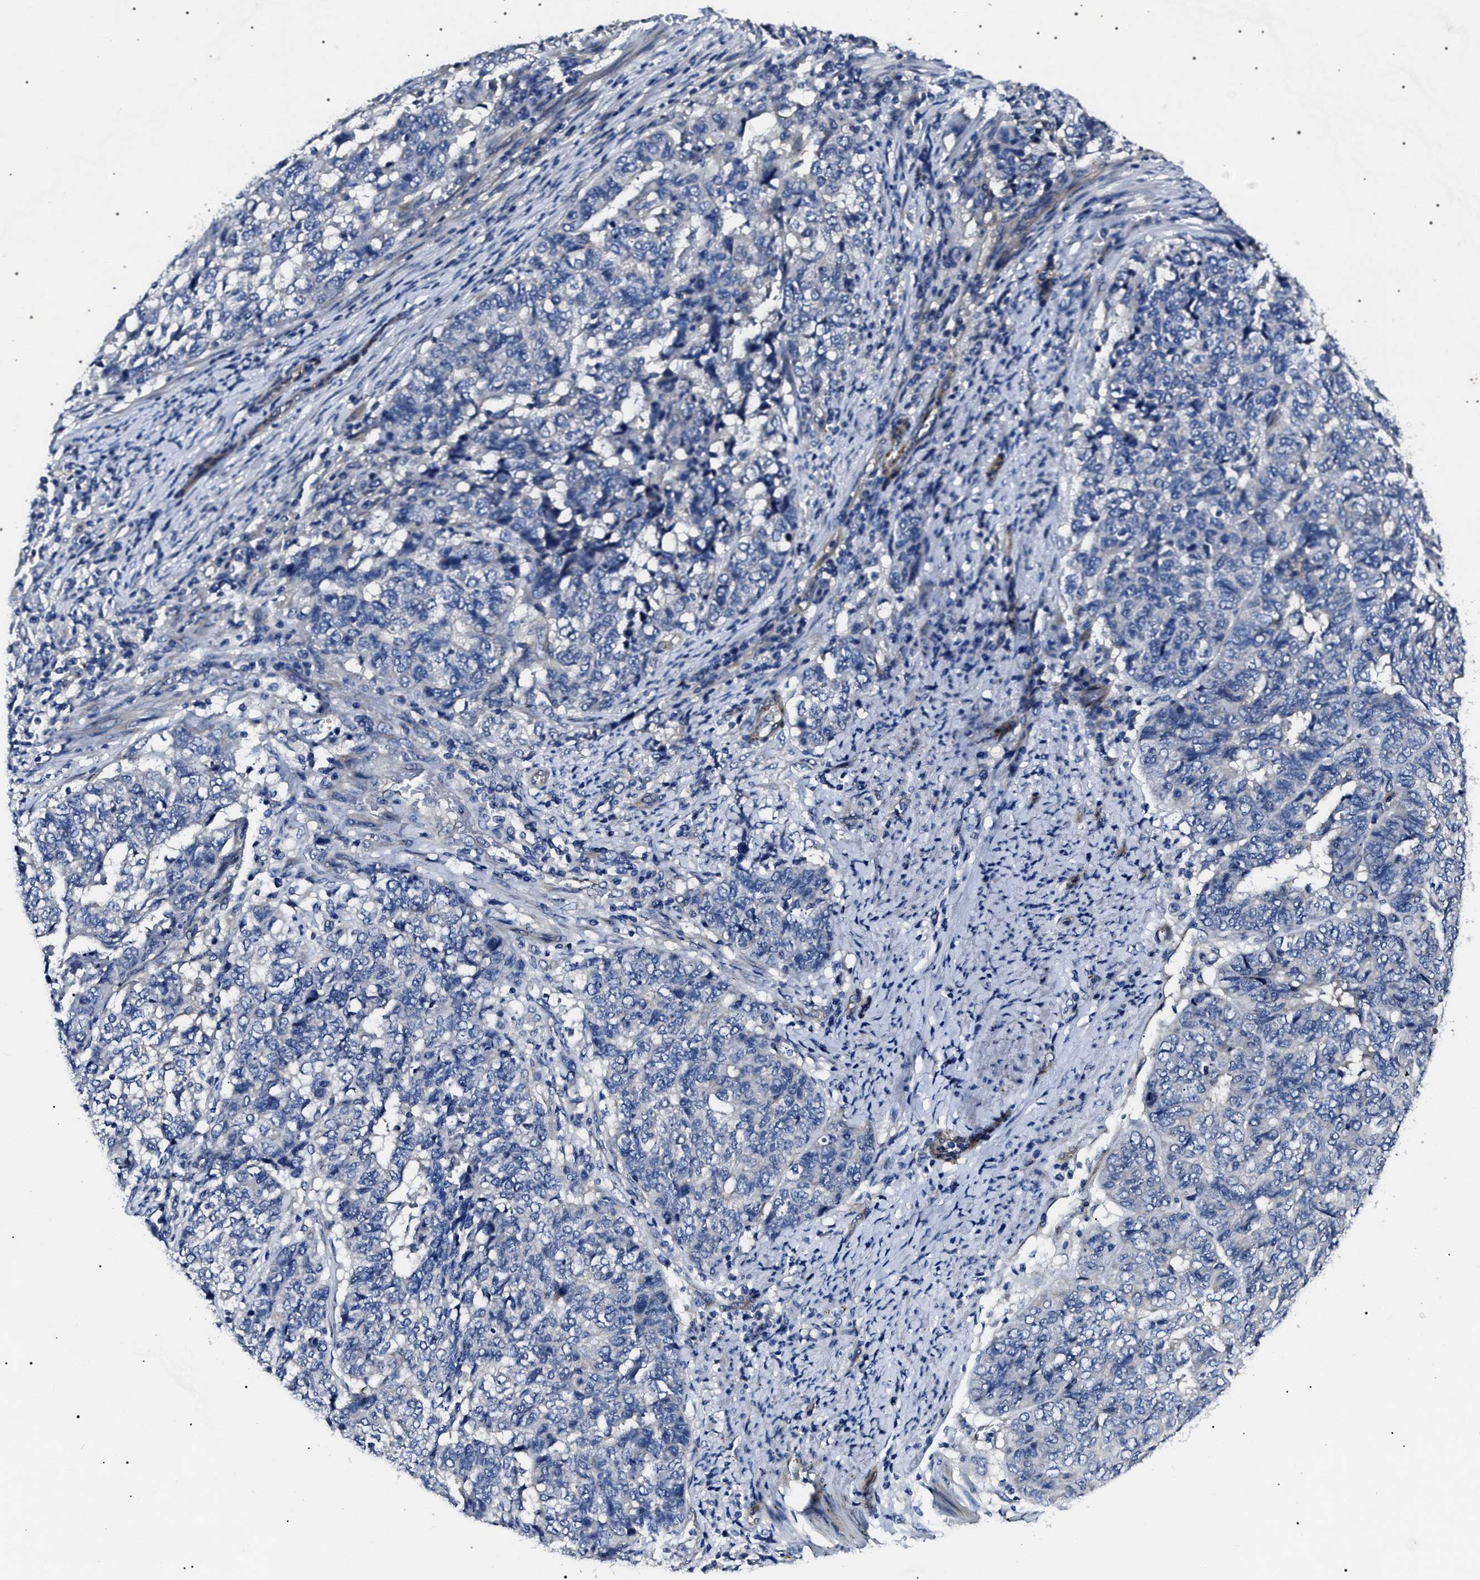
{"staining": {"intensity": "negative", "quantity": "none", "location": "none"}, "tissue": "endometrial cancer", "cell_type": "Tumor cells", "image_type": "cancer", "snomed": [{"axis": "morphology", "description": "Adenocarcinoma, NOS"}, {"axis": "topography", "description": "Endometrium"}], "caption": "Immunohistochemistry micrograph of neoplastic tissue: endometrial cancer stained with DAB (3,3'-diaminobenzidine) displays no significant protein positivity in tumor cells.", "gene": "KLHL42", "patient": {"sex": "female", "age": 80}}